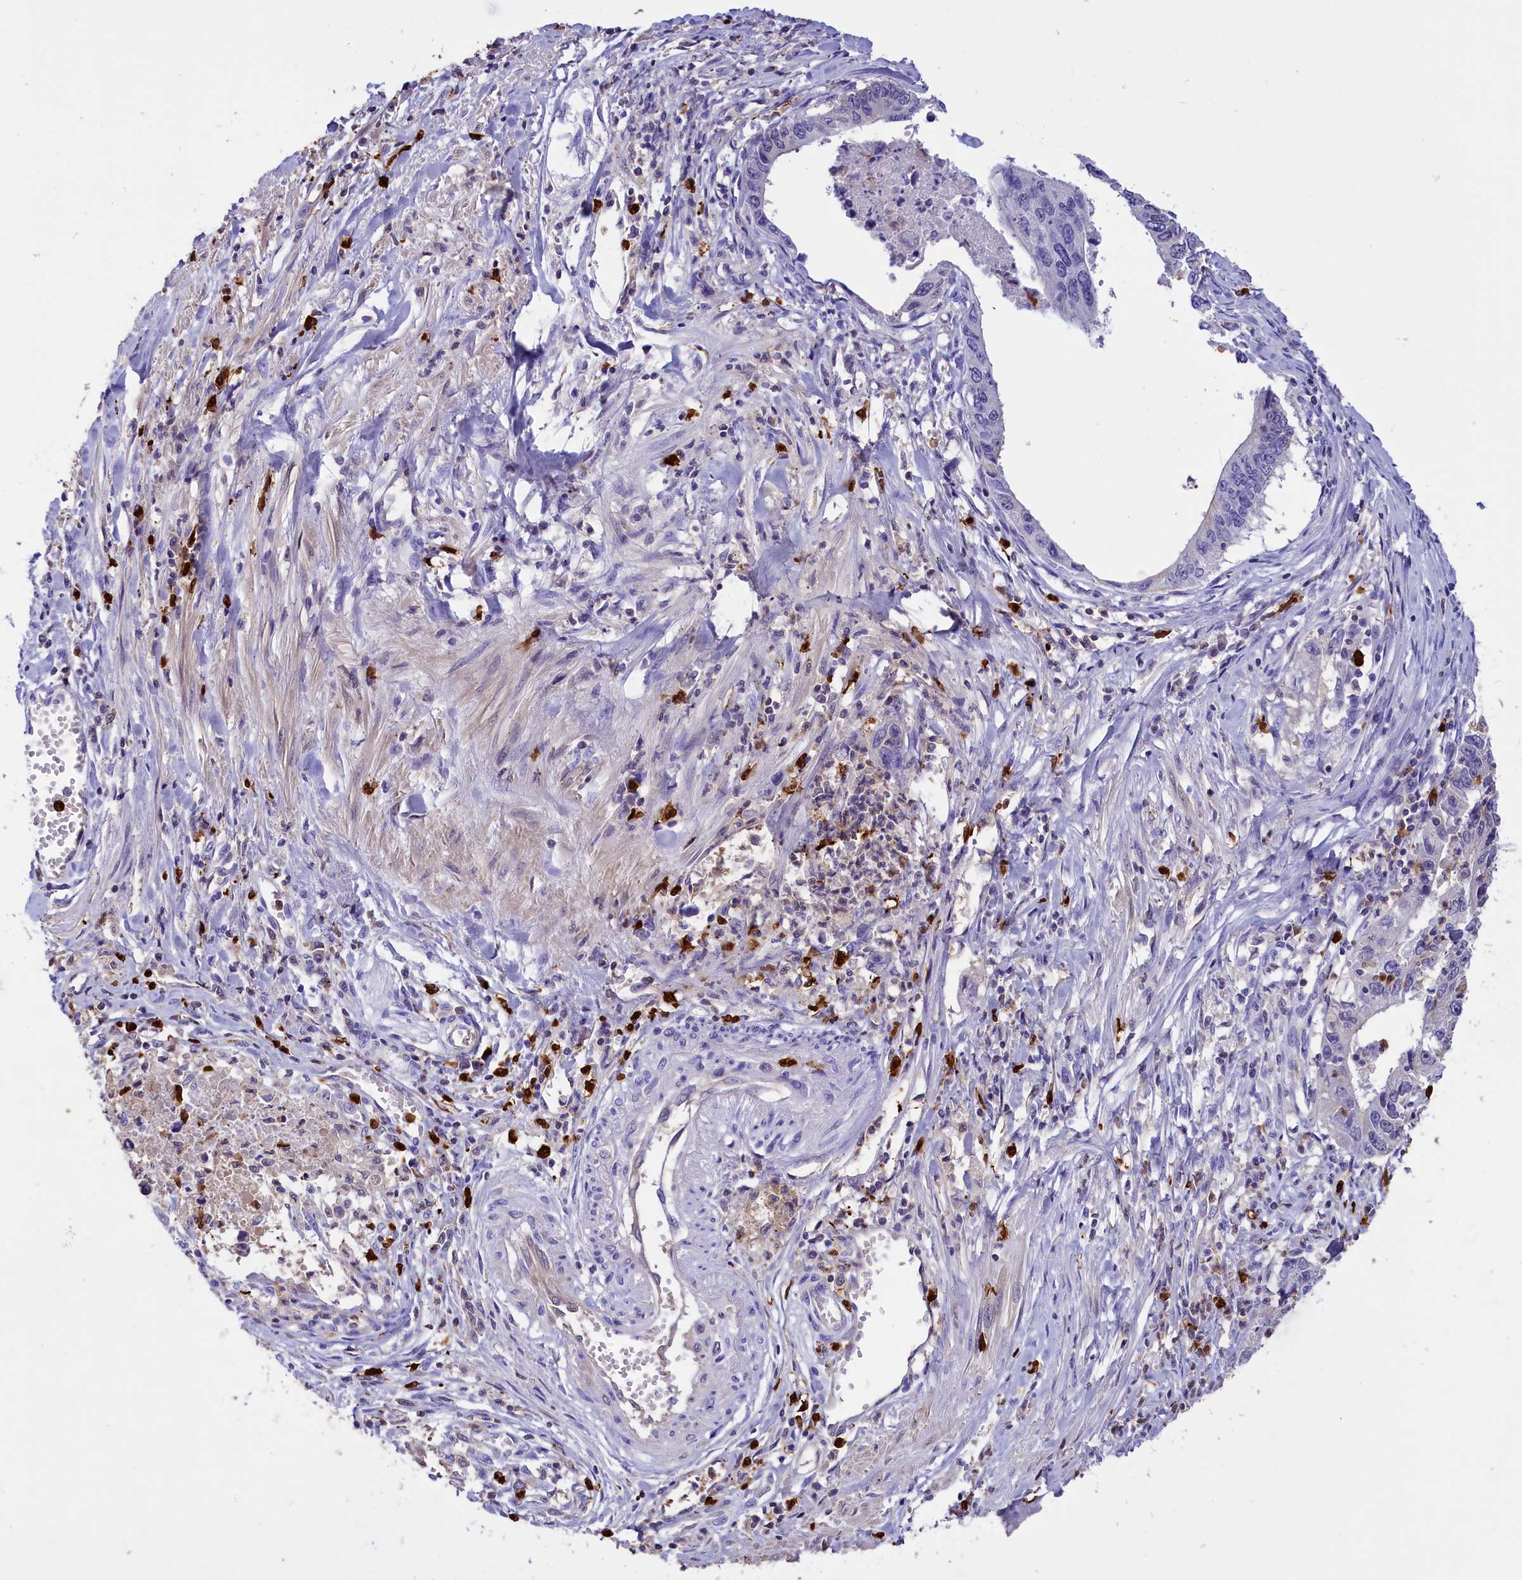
{"staining": {"intensity": "negative", "quantity": "none", "location": "none"}, "tissue": "stomach cancer", "cell_type": "Tumor cells", "image_type": "cancer", "snomed": [{"axis": "morphology", "description": "Adenocarcinoma, NOS"}, {"axis": "topography", "description": "Stomach"}], "caption": "This is an immunohistochemistry (IHC) image of adenocarcinoma (stomach). There is no expression in tumor cells.", "gene": "CLC", "patient": {"sex": "male", "age": 59}}